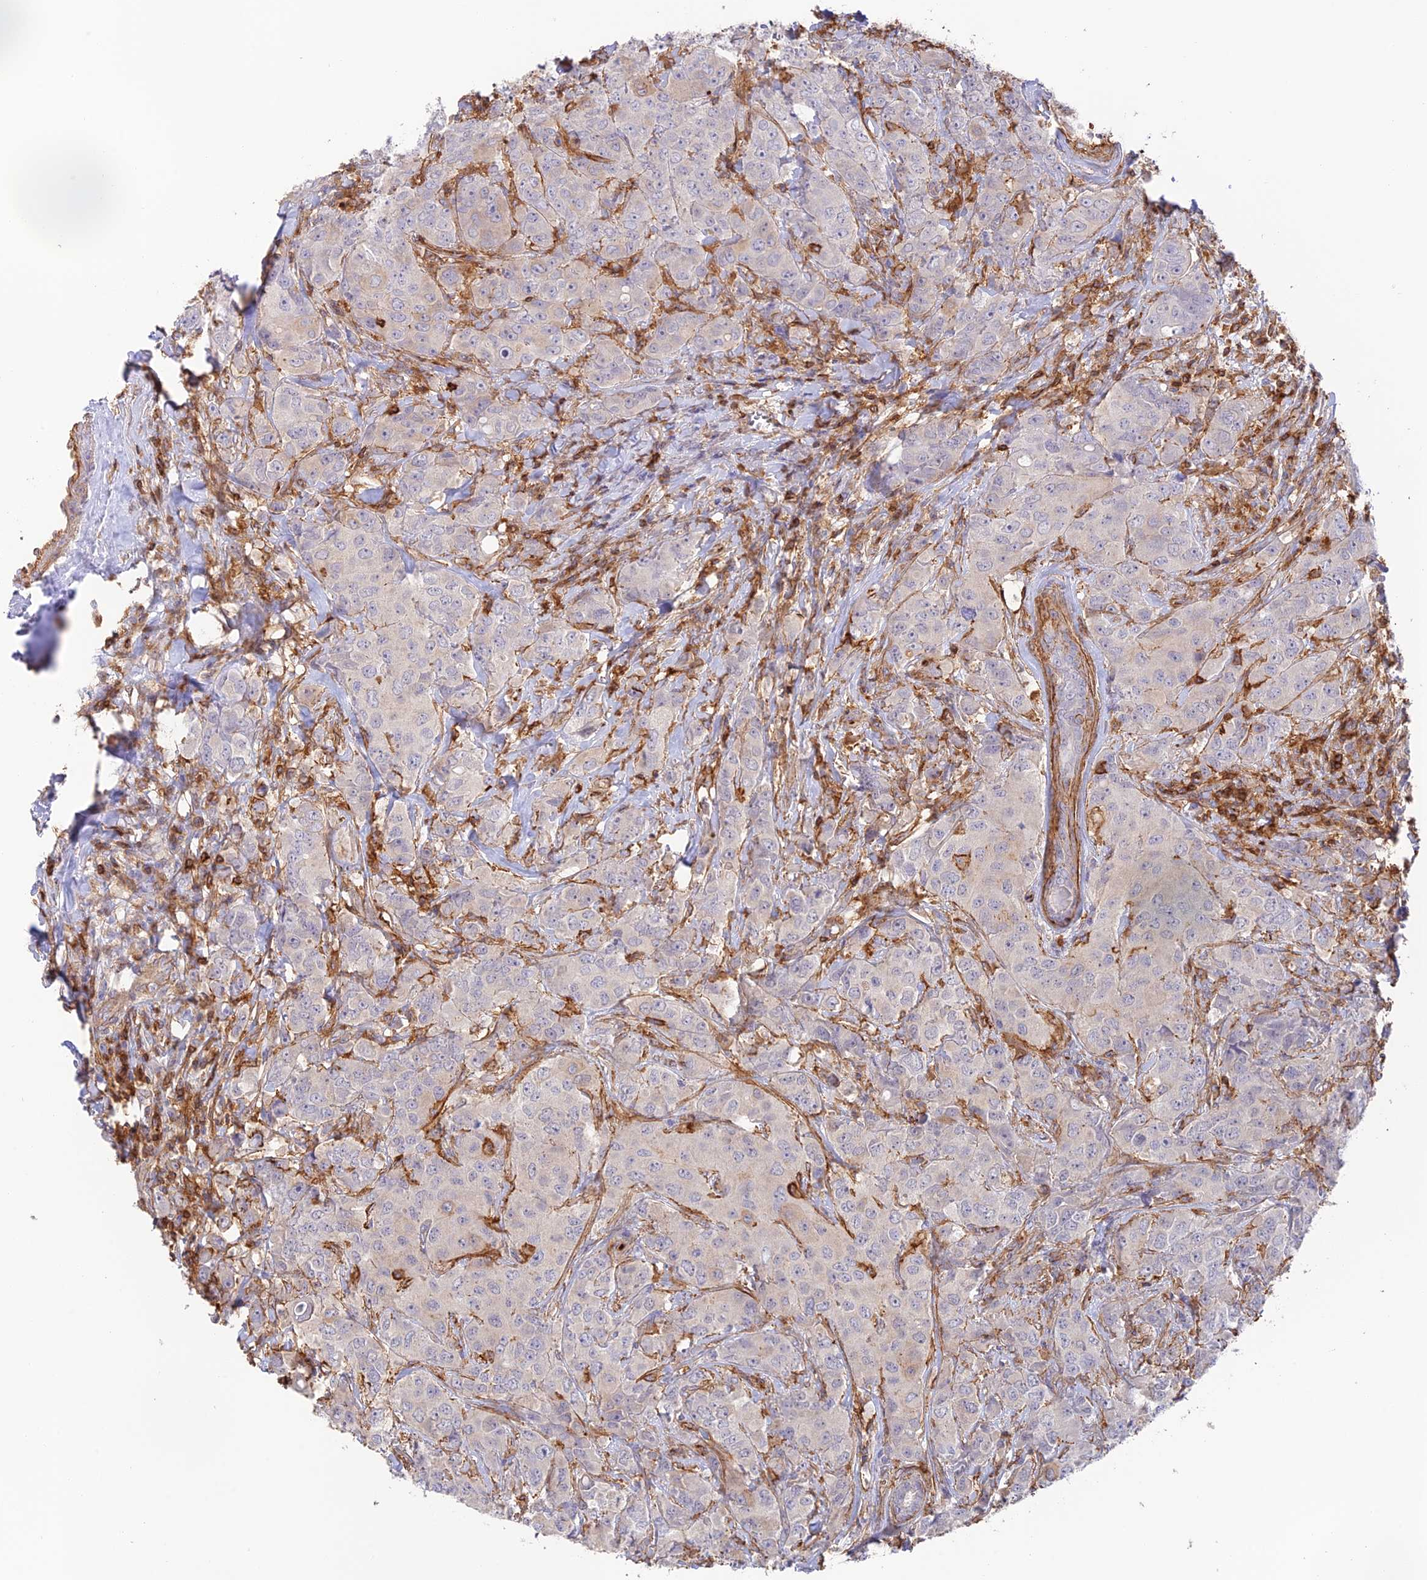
{"staining": {"intensity": "negative", "quantity": "none", "location": "none"}, "tissue": "breast cancer", "cell_type": "Tumor cells", "image_type": "cancer", "snomed": [{"axis": "morphology", "description": "Duct carcinoma"}, {"axis": "topography", "description": "Breast"}], "caption": "A photomicrograph of human breast cancer is negative for staining in tumor cells. Nuclei are stained in blue.", "gene": "DENND1C", "patient": {"sex": "female", "age": 43}}